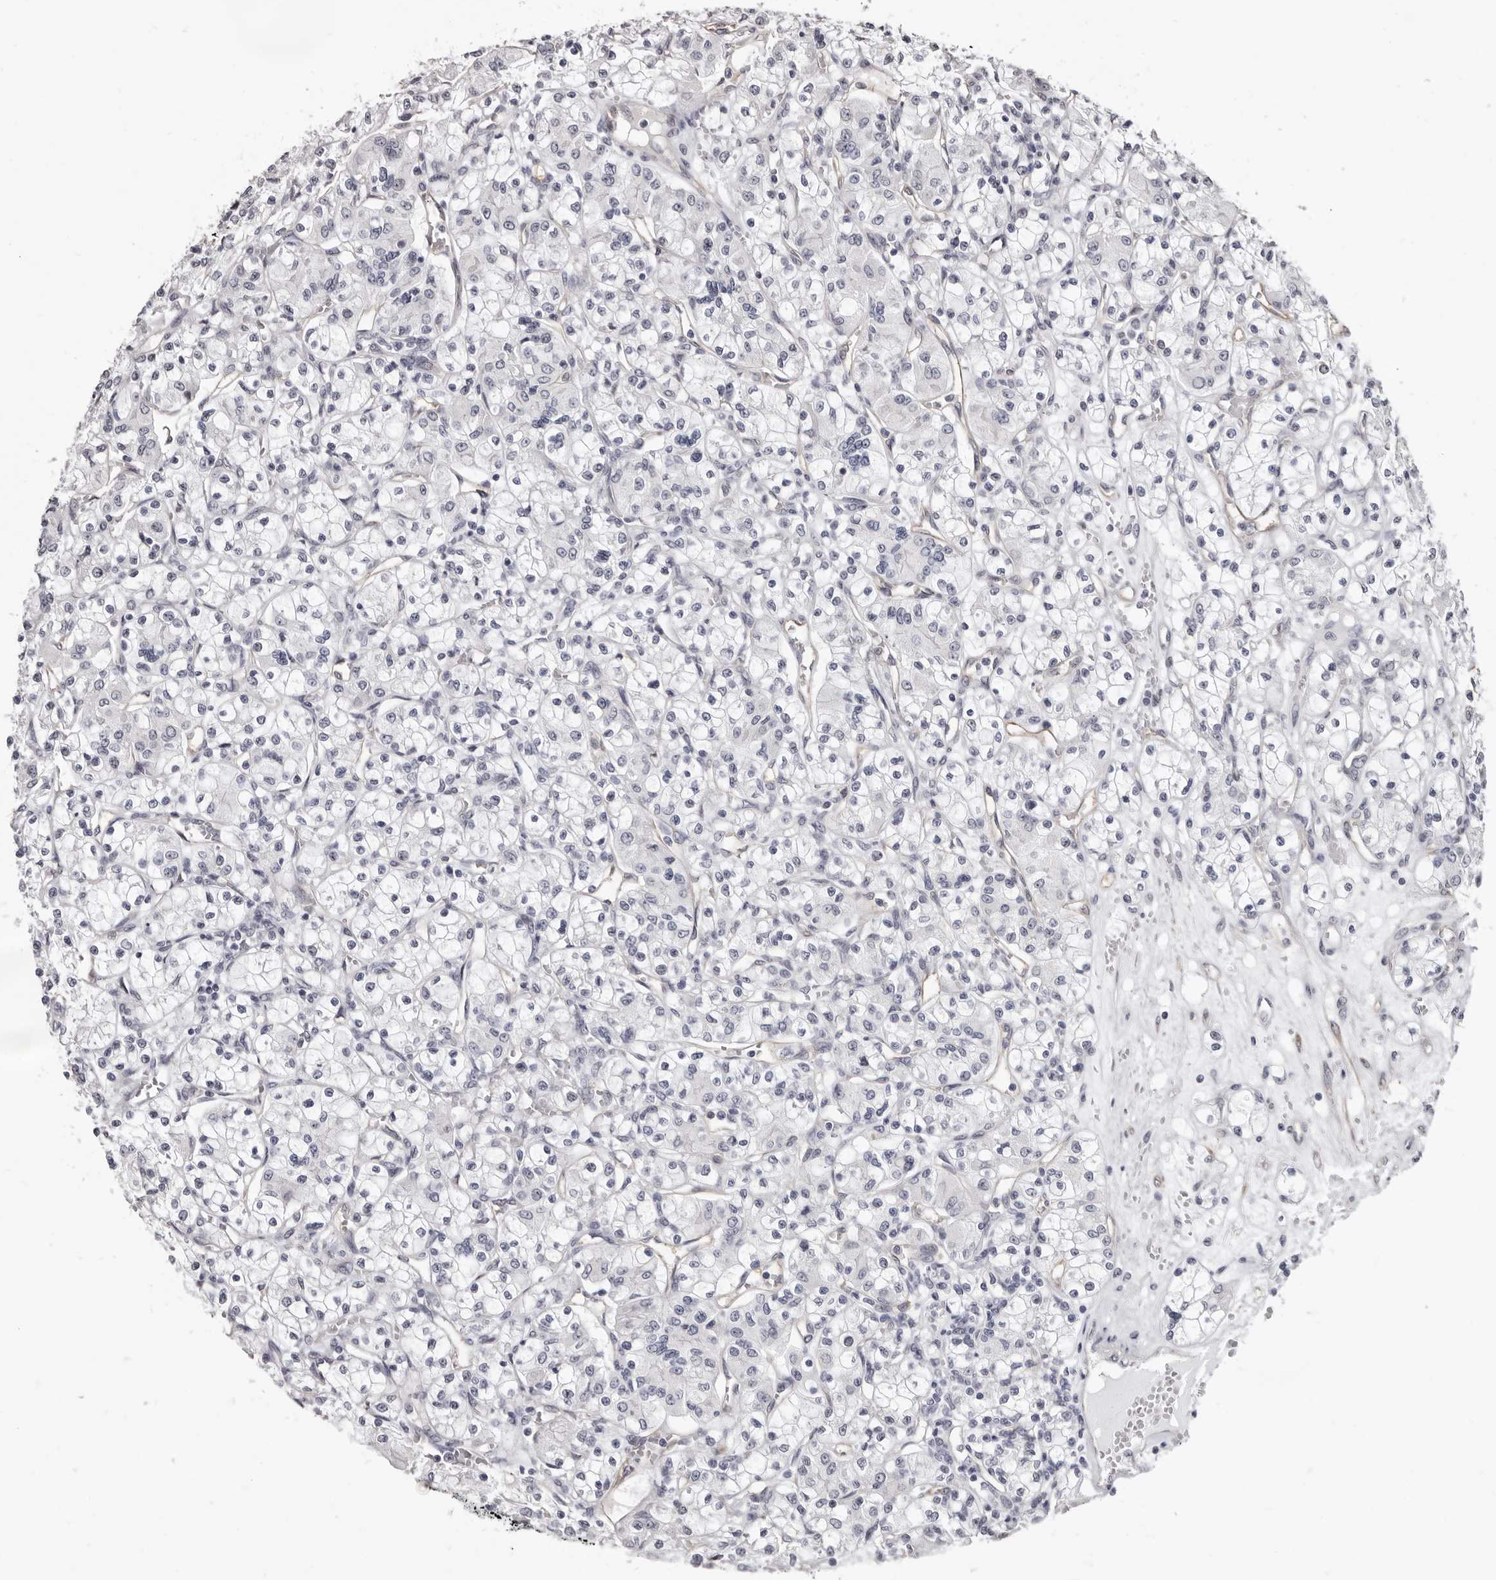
{"staining": {"intensity": "negative", "quantity": "none", "location": "none"}, "tissue": "renal cancer", "cell_type": "Tumor cells", "image_type": "cancer", "snomed": [{"axis": "morphology", "description": "Adenocarcinoma, NOS"}, {"axis": "topography", "description": "Kidney"}], "caption": "This is an immunohistochemistry (IHC) image of human renal cancer (adenocarcinoma). There is no expression in tumor cells.", "gene": "KHDRBS2", "patient": {"sex": "female", "age": 59}}